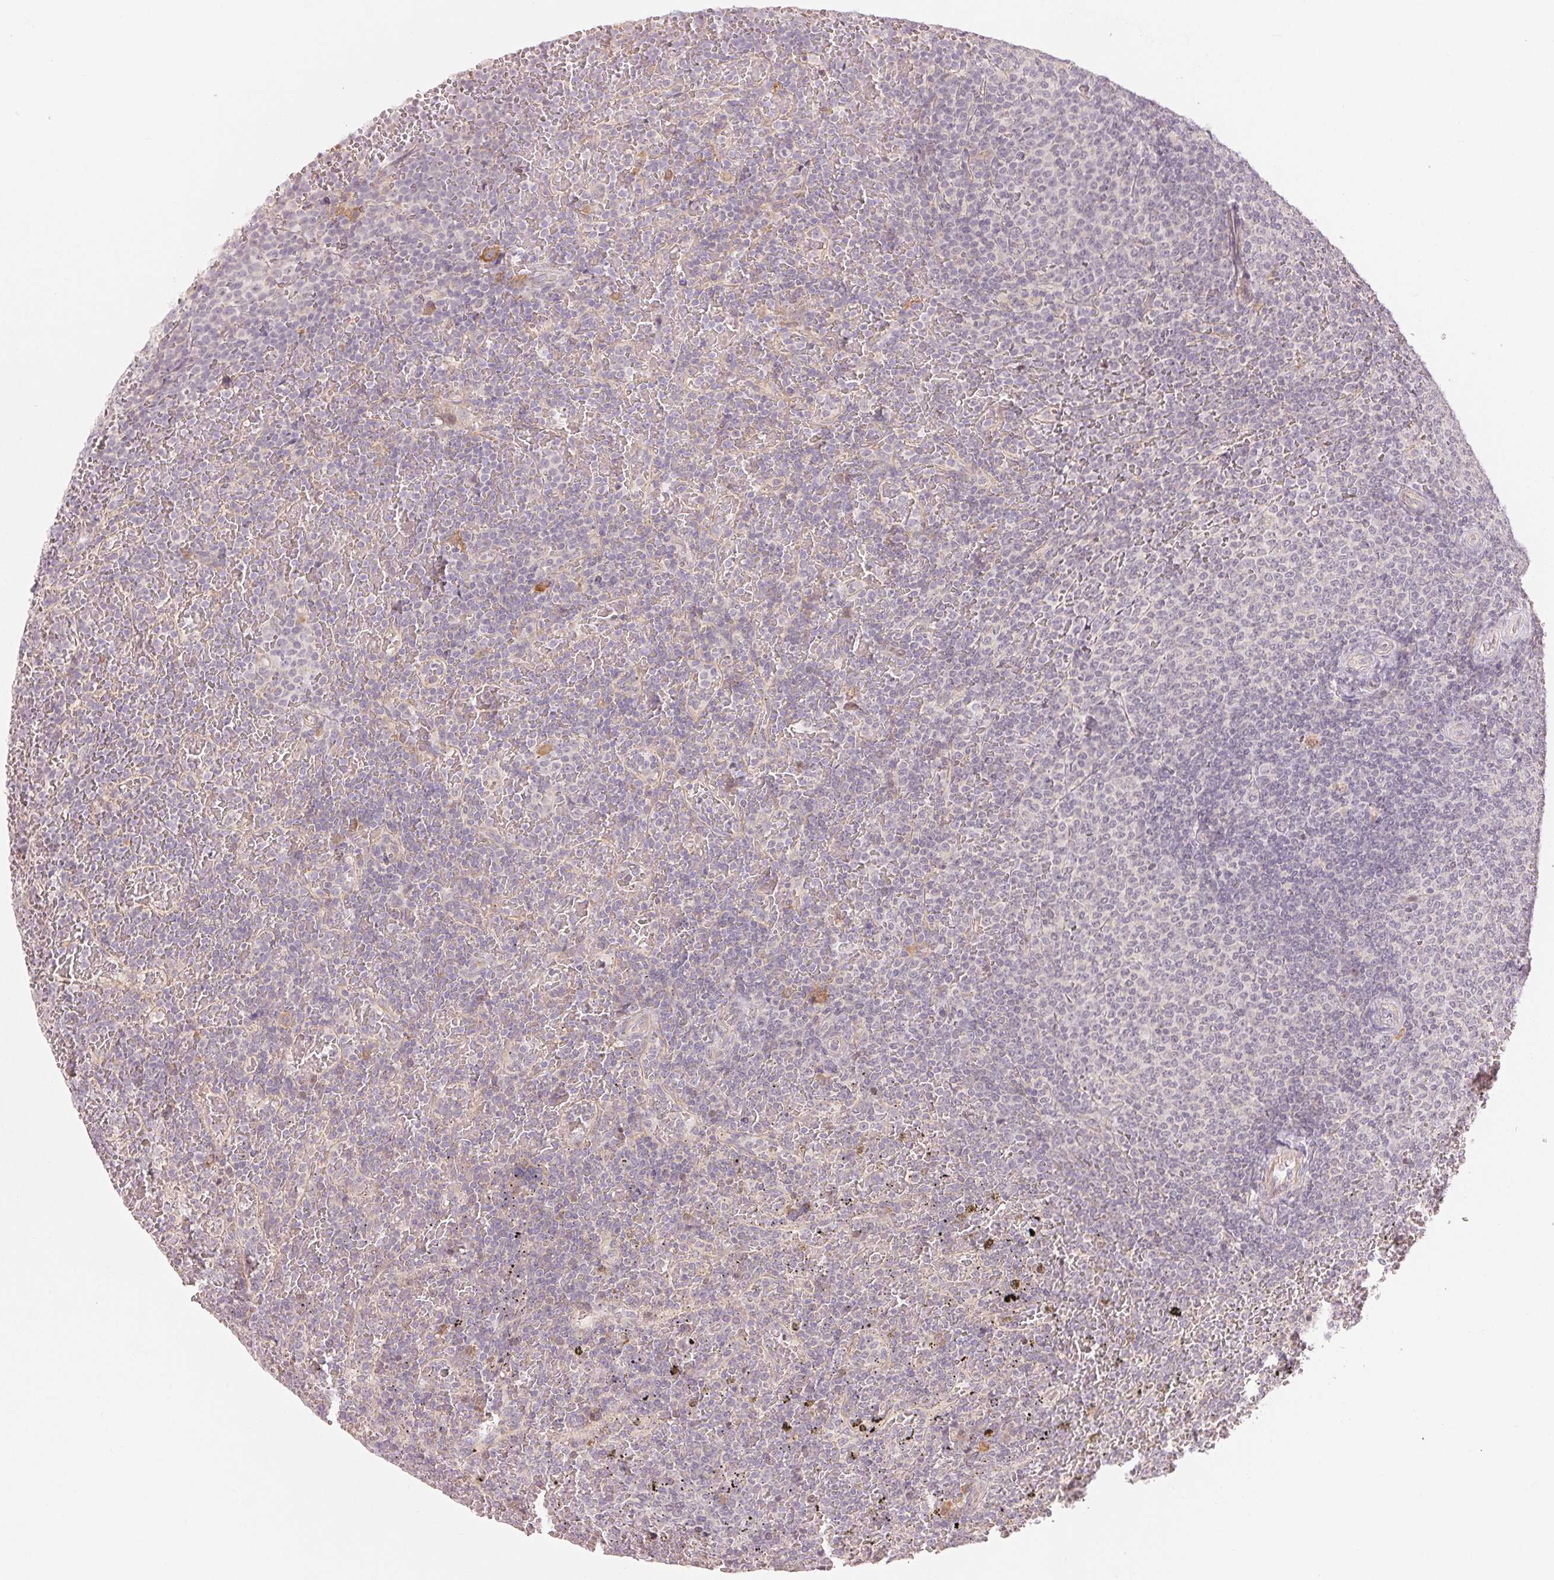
{"staining": {"intensity": "negative", "quantity": "none", "location": "none"}, "tissue": "lymphoma", "cell_type": "Tumor cells", "image_type": "cancer", "snomed": [{"axis": "morphology", "description": "Malignant lymphoma, non-Hodgkin's type, Low grade"}, {"axis": "topography", "description": "Spleen"}], "caption": "Tumor cells show no significant expression in lymphoma.", "gene": "DENND2C", "patient": {"sex": "female", "age": 77}}